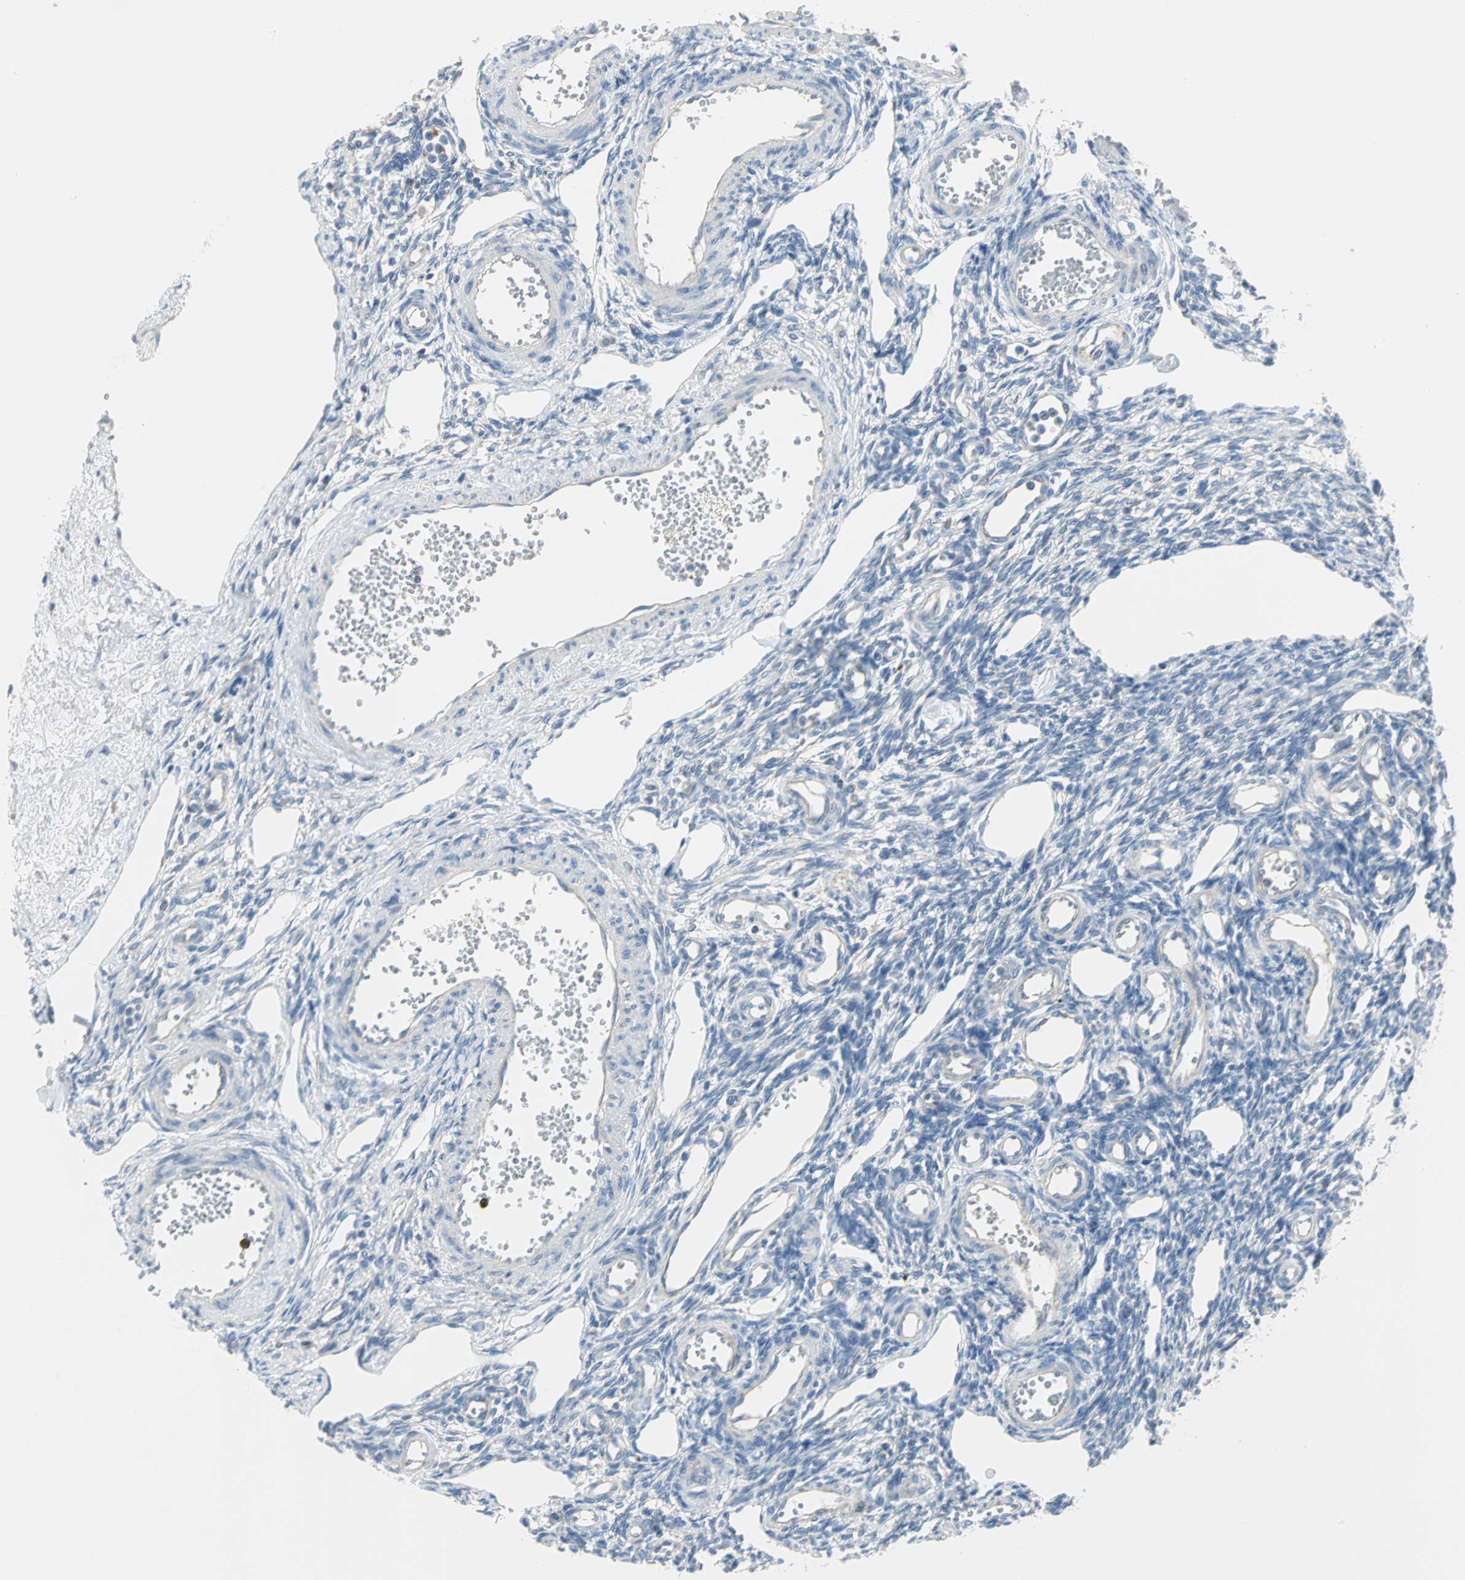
{"staining": {"intensity": "negative", "quantity": "none", "location": "none"}, "tissue": "ovary", "cell_type": "Ovarian stroma cells", "image_type": "normal", "snomed": [{"axis": "morphology", "description": "Normal tissue, NOS"}, {"axis": "topography", "description": "Ovary"}], "caption": "The immunohistochemistry (IHC) micrograph has no significant staining in ovarian stroma cells of ovary.", "gene": "ALOX15", "patient": {"sex": "female", "age": 33}}